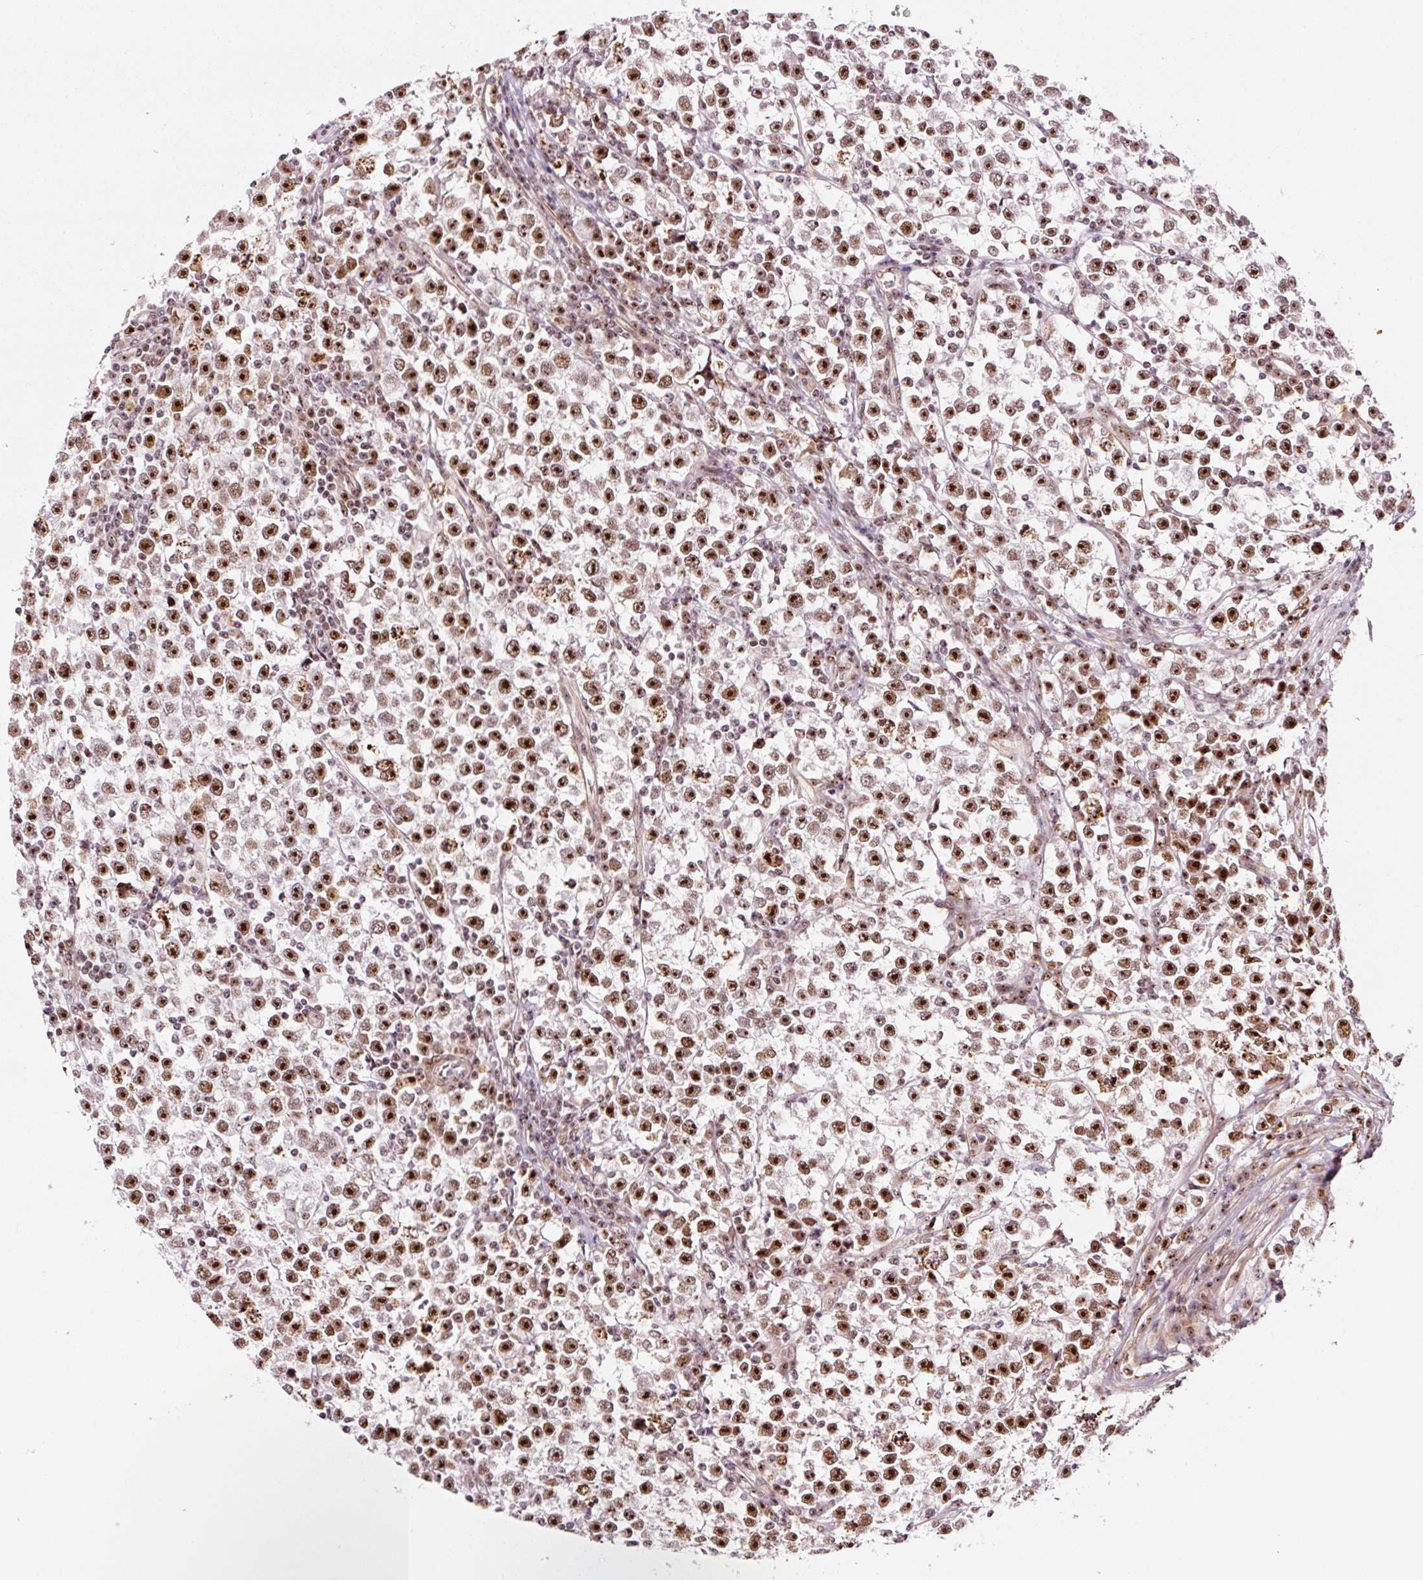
{"staining": {"intensity": "strong", "quantity": ">75%", "location": "nuclear"}, "tissue": "testis cancer", "cell_type": "Tumor cells", "image_type": "cancer", "snomed": [{"axis": "morphology", "description": "Normal tissue, NOS"}, {"axis": "morphology", "description": "Seminoma, NOS"}, {"axis": "topography", "description": "Testis"}], "caption": "Protein analysis of testis cancer tissue exhibits strong nuclear staining in about >75% of tumor cells.", "gene": "GNL3", "patient": {"sex": "male", "age": 43}}